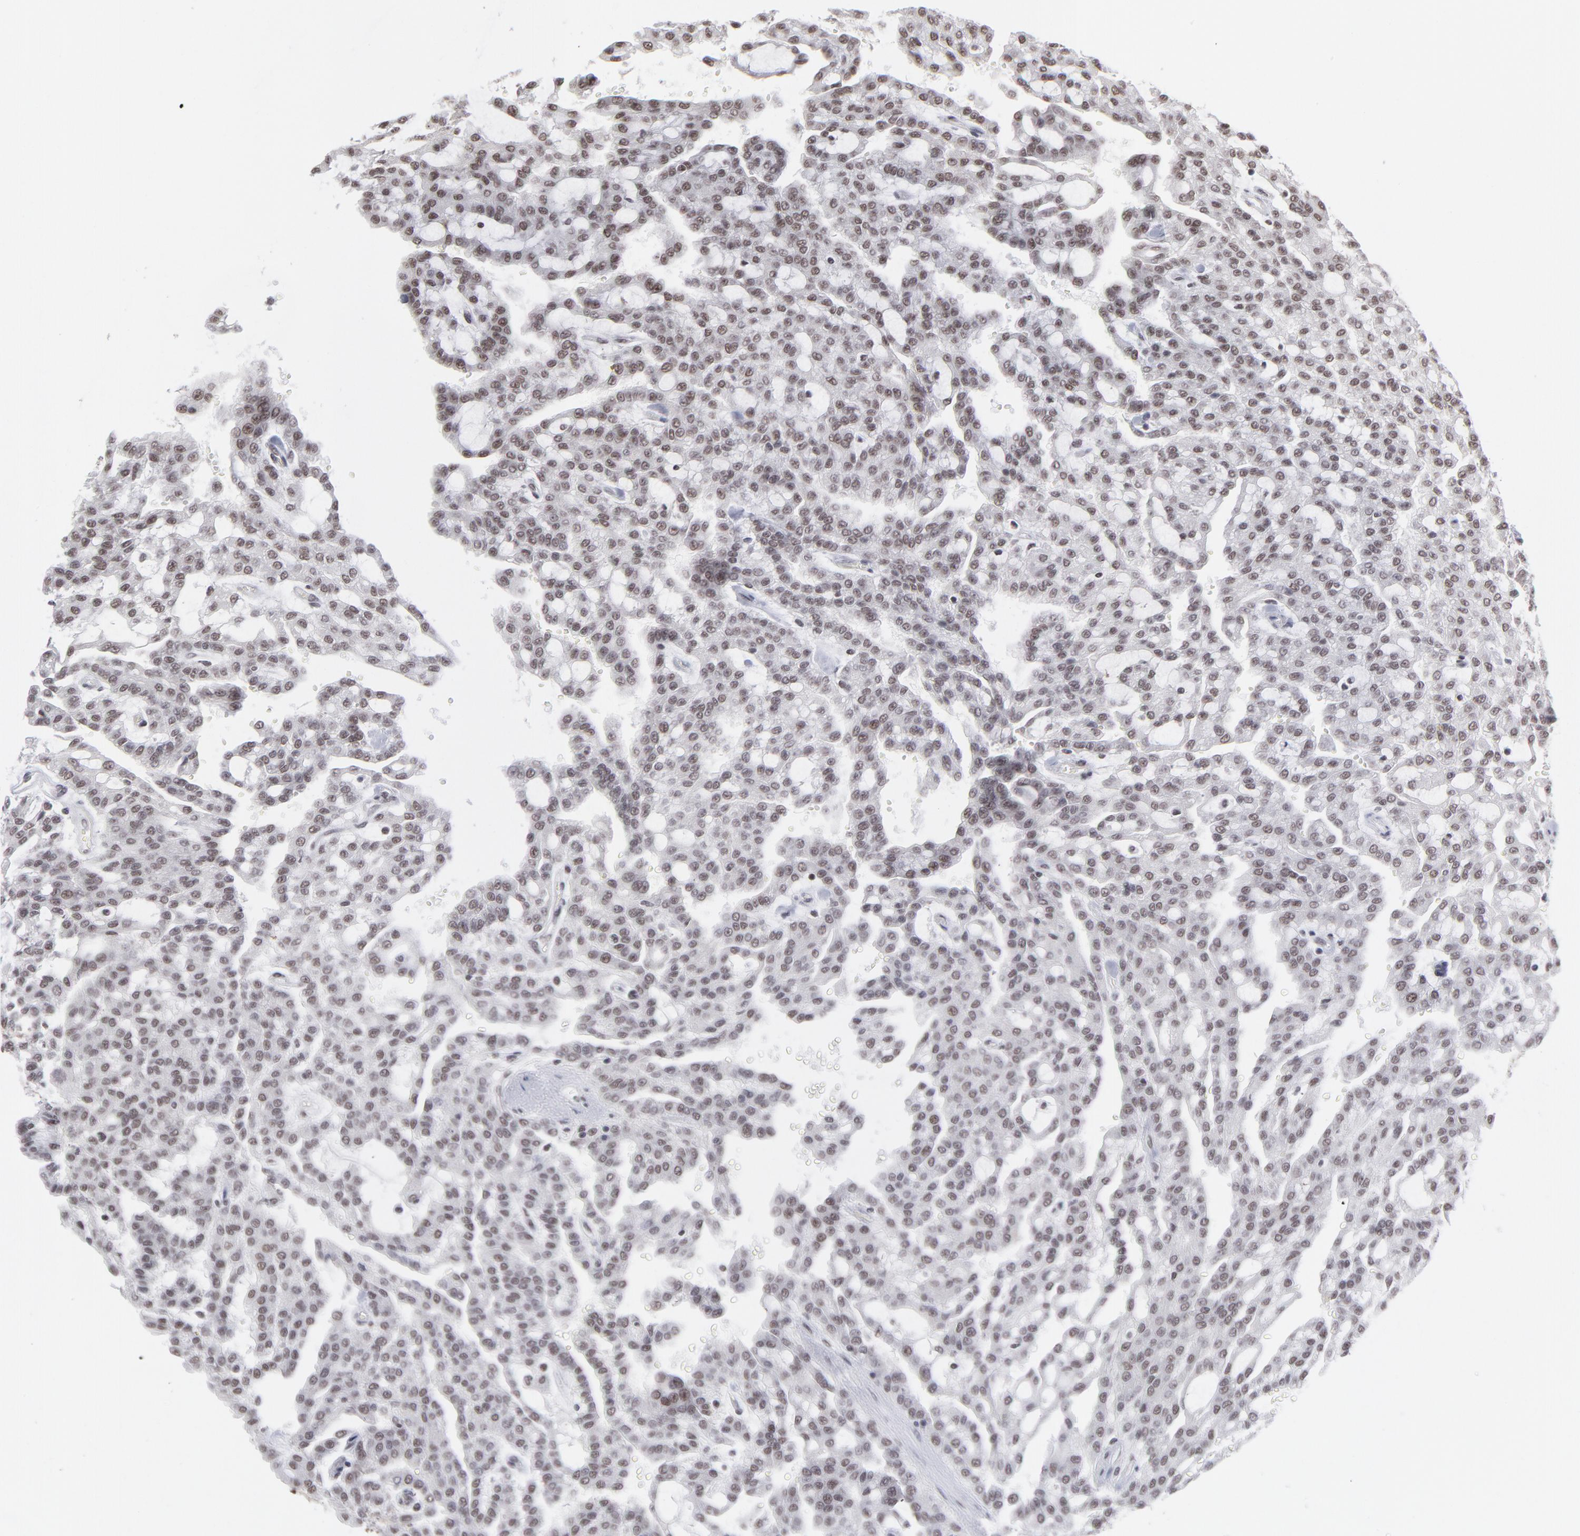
{"staining": {"intensity": "moderate", "quantity": "25%-75%", "location": "nuclear"}, "tissue": "renal cancer", "cell_type": "Tumor cells", "image_type": "cancer", "snomed": [{"axis": "morphology", "description": "Adenocarcinoma, NOS"}, {"axis": "topography", "description": "Kidney"}], "caption": "Protein staining displays moderate nuclear positivity in about 25%-75% of tumor cells in renal cancer (adenocarcinoma).", "gene": "ZNF3", "patient": {"sex": "male", "age": 63}}